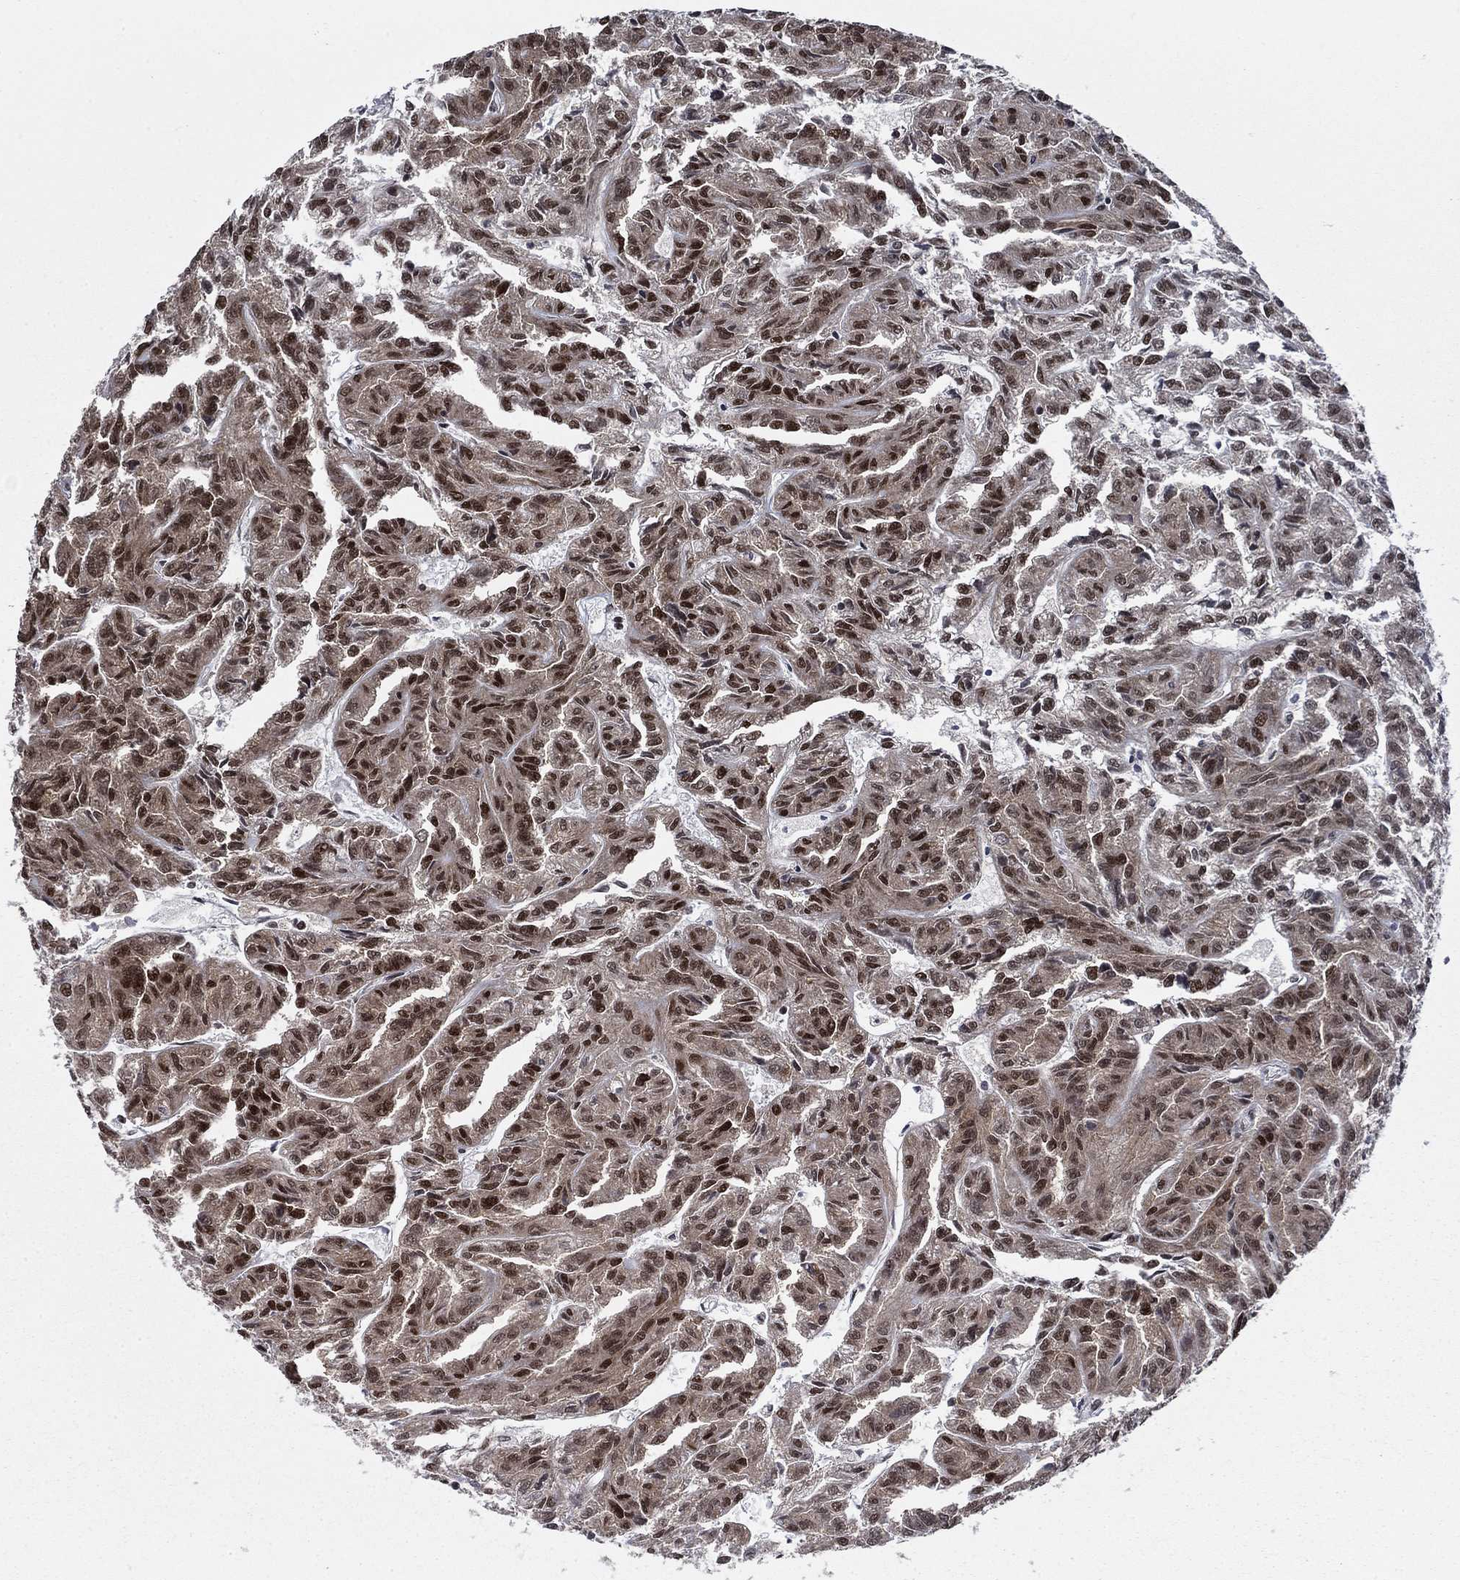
{"staining": {"intensity": "strong", "quantity": ">75%", "location": "nuclear"}, "tissue": "renal cancer", "cell_type": "Tumor cells", "image_type": "cancer", "snomed": [{"axis": "morphology", "description": "Adenocarcinoma, NOS"}, {"axis": "topography", "description": "Kidney"}], "caption": "An immunohistochemistry image of tumor tissue is shown. Protein staining in brown highlights strong nuclear positivity in renal adenocarcinoma within tumor cells.", "gene": "RPRD1B", "patient": {"sex": "male", "age": 79}}